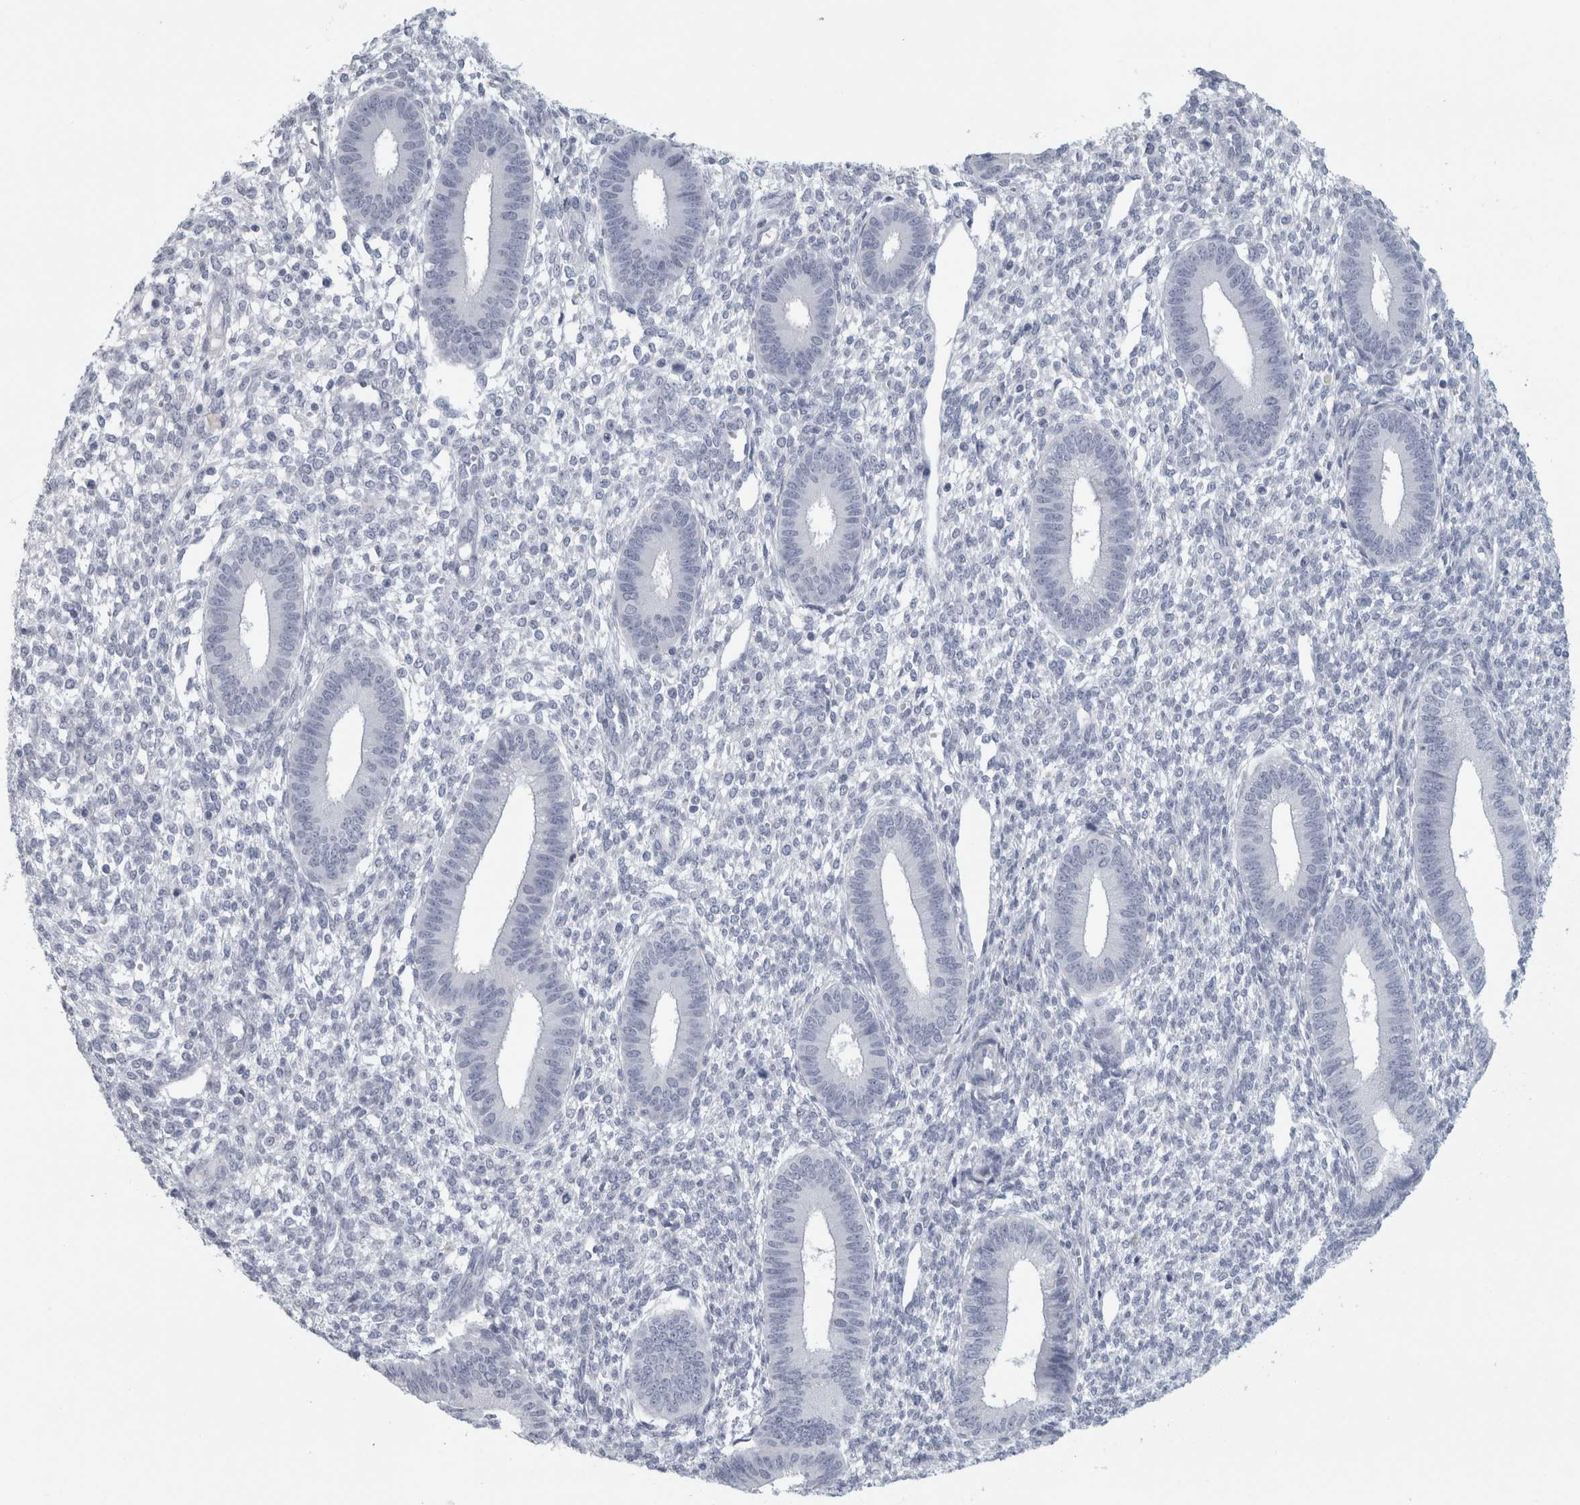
{"staining": {"intensity": "negative", "quantity": "none", "location": "none"}, "tissue": "endometrium", "cell_type": "Cells in endometrial stroma", "image_type": "normal", "snomed": [{"axis": "morphology", "description": "Normal tissue, NOS"}, {"axis": "topography", "description": "Endometrium"}], "caption": "Micrograph shows no significant protein positivity in cells in endometrial stroma of normal endometrium. Brightfield microscopy of immunohistochemistry (IHC) stained with DAB (brown) and hematoxylin (blue), captured at high magnification.", "gene": "CPE", "patient": {"sex": "female", "age": 46}}